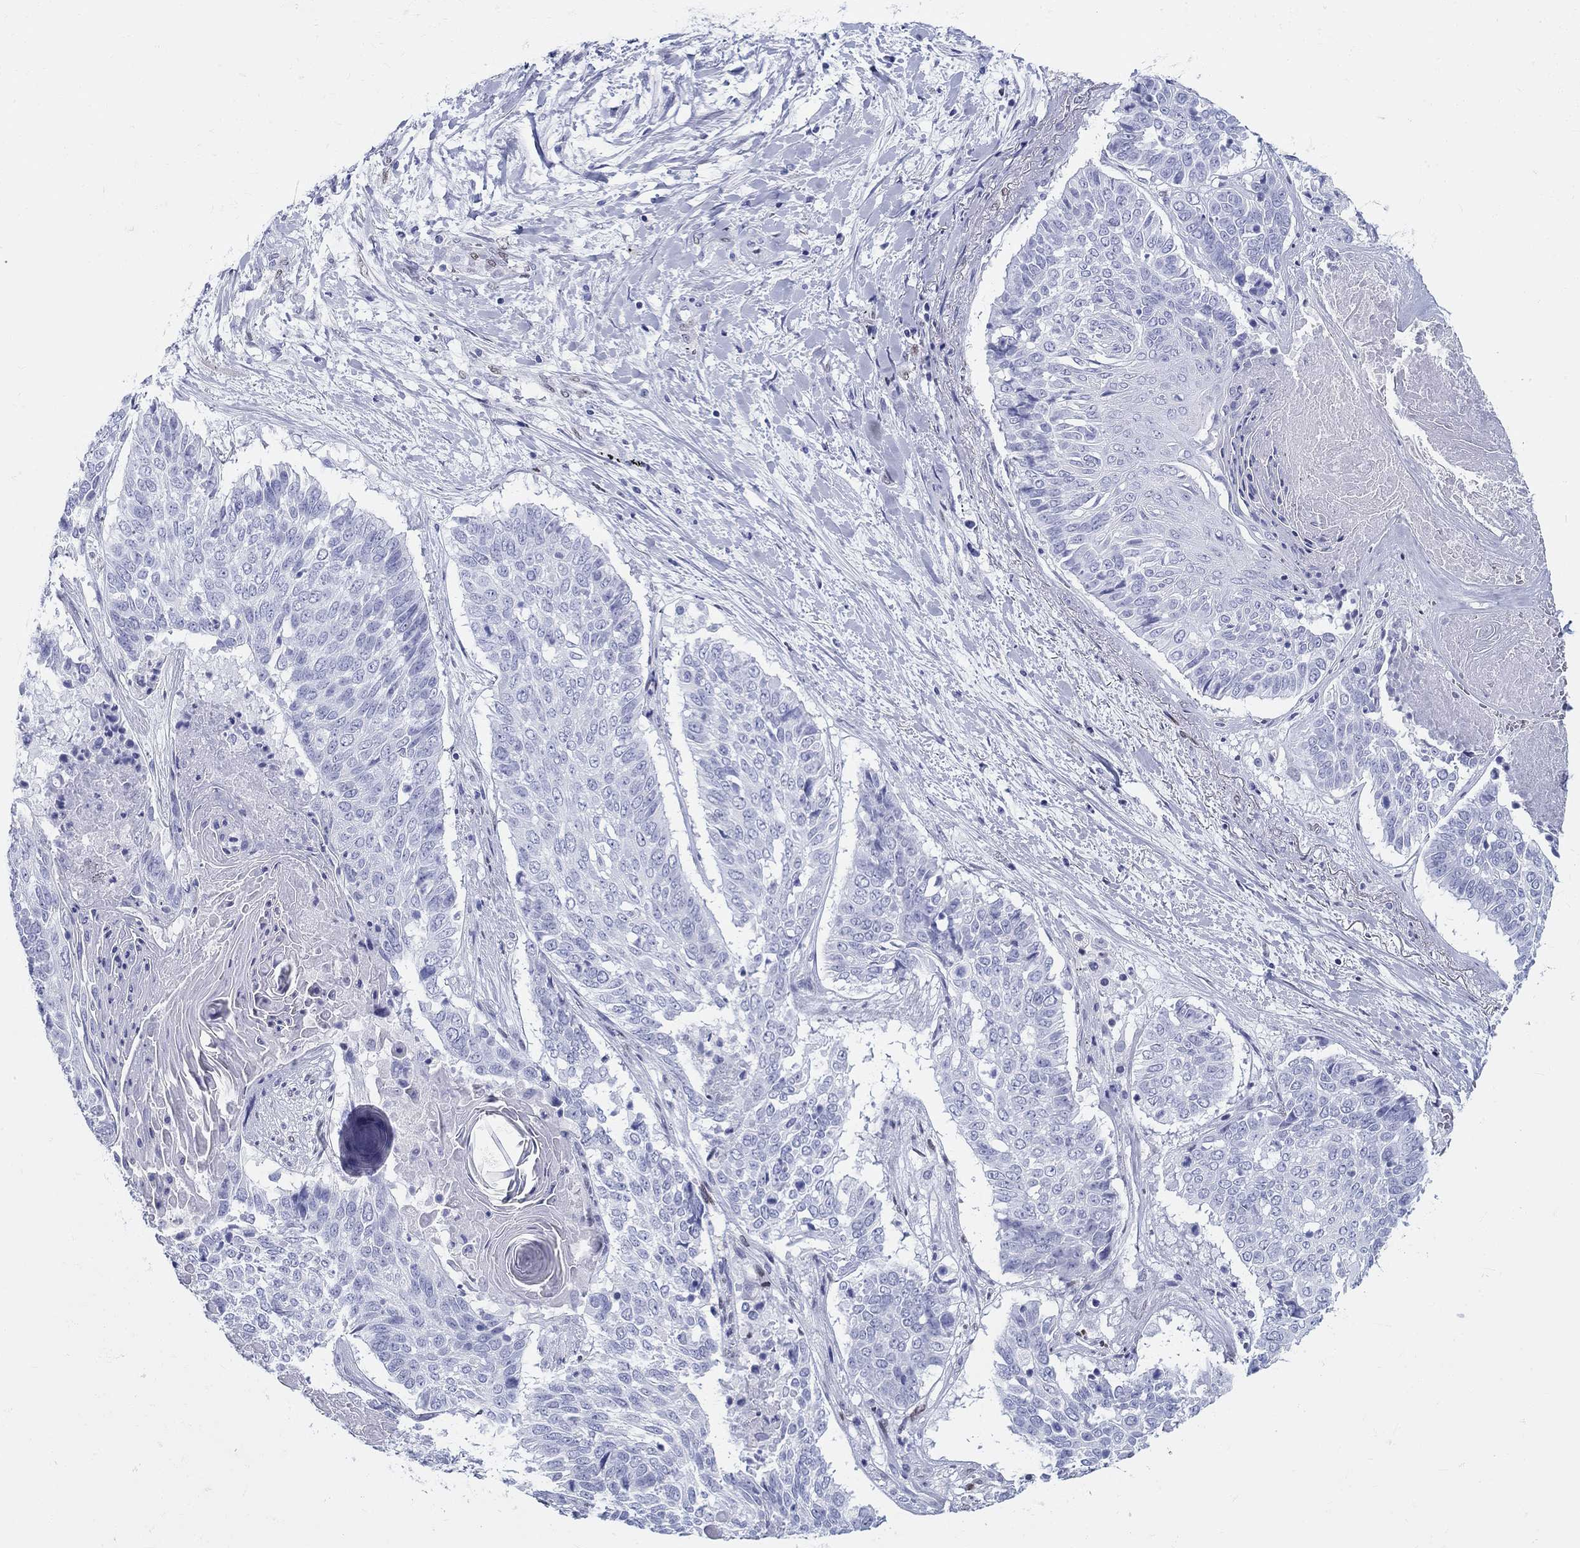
{"staining": {"intensity": "negative", "quantity": "none", "location": "none"}, "tissue": "lung cancer", "cell_type": "Tumor cells", "image_type": "cancer", "snomed": [{"axis": "morphology", "description": "Squamous cell carcinoma, NOS"}, {"axis": "topography", "description": "Lung"}], "caption": "Human lung cancer stained for a protein using IHC displays no expression in tumor cells.", "gene": "H1-1", "patient": {"sex": "male", "age": 64}}